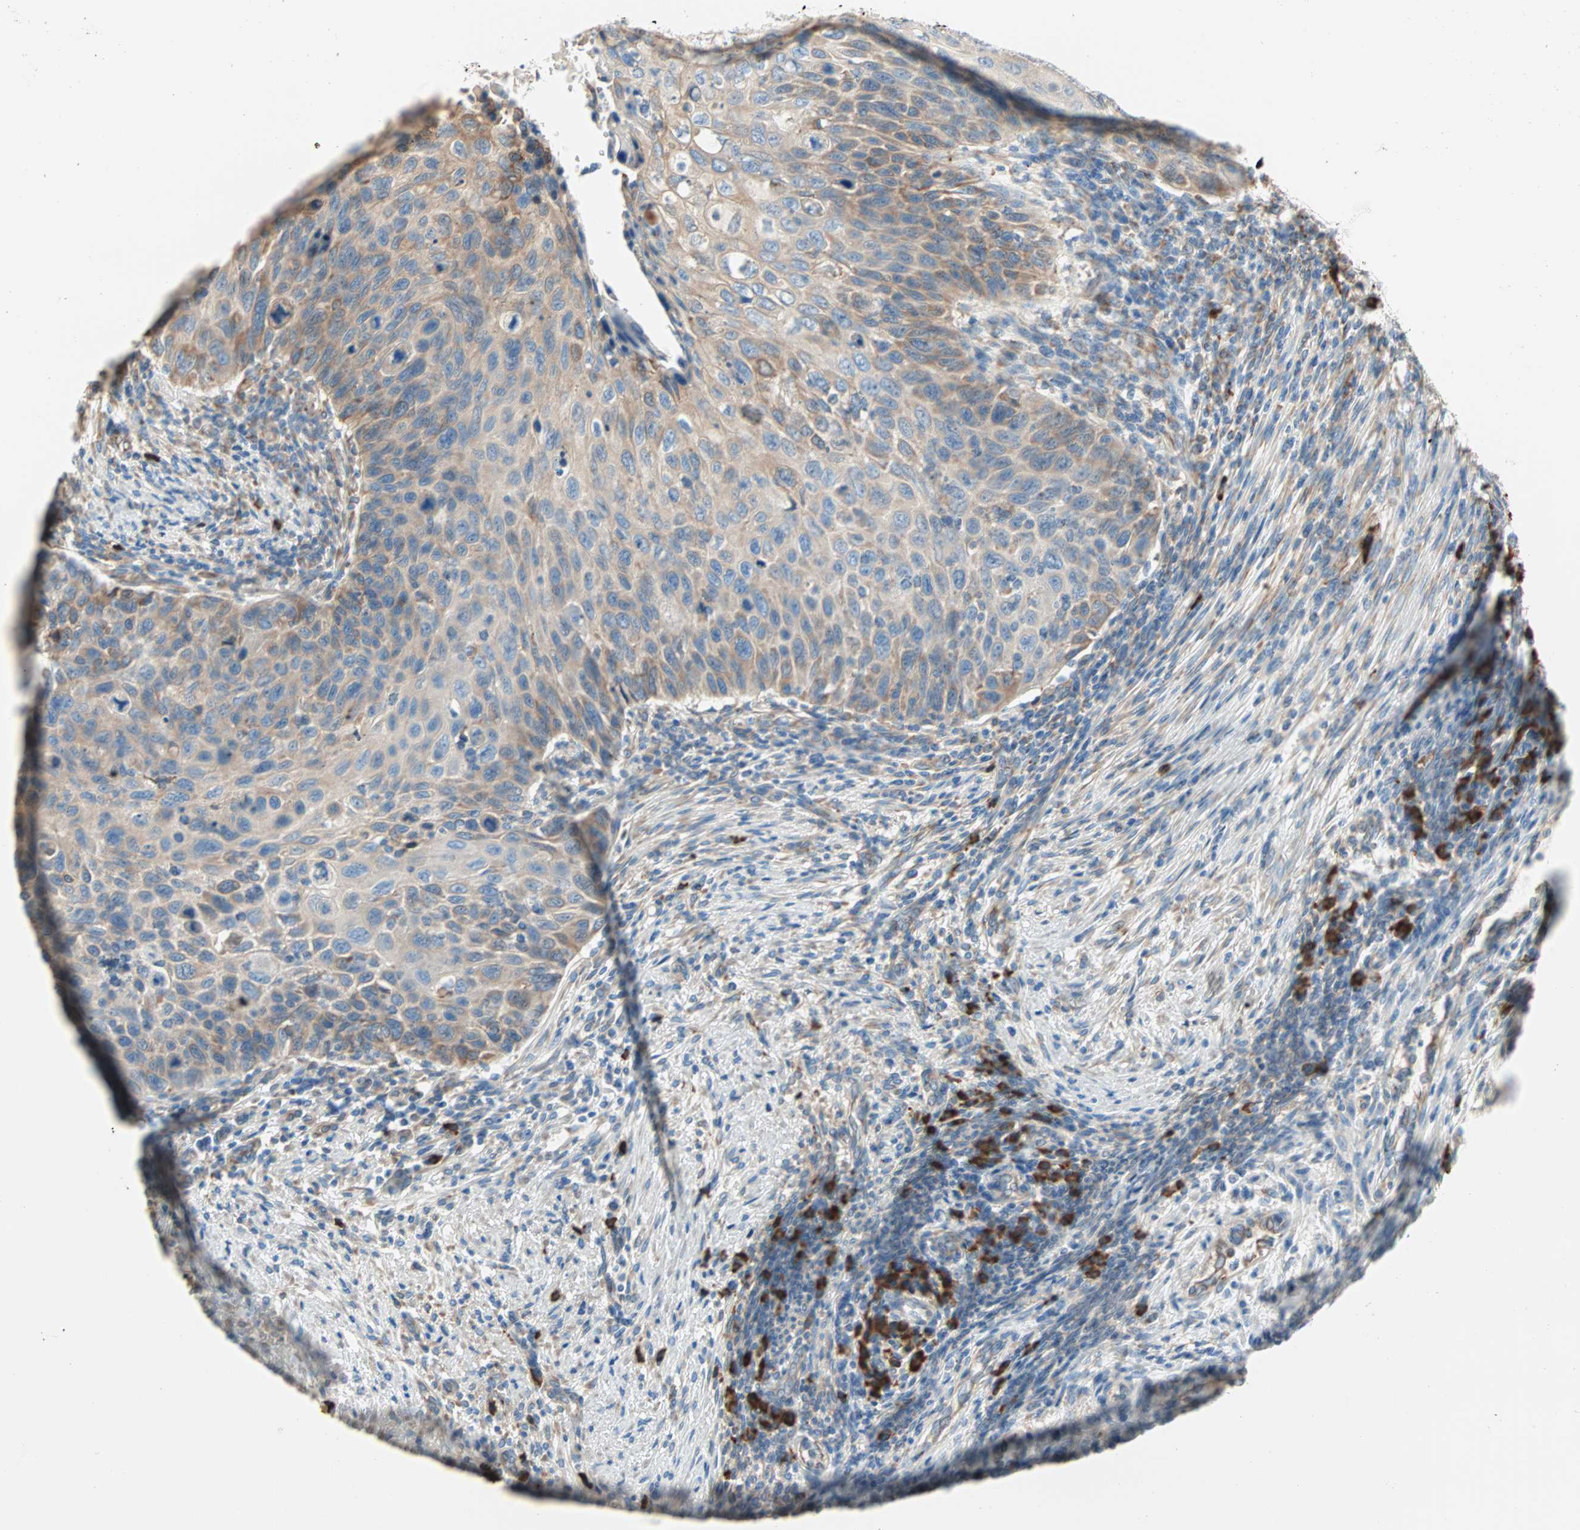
{"staining": {"intensity": "weak", "quantity": ">75%", "location": "cytoplasmic/membranous"}, "tissue": "cervical cancer", "cell_type": "Tumor cells", "image_type": "cancer", "snomed": [{"axis": "morphology", "description": "Squamous cell carcinoma, NOS"}, {"axis": "topography", "description": "Cervix"}], "caption": "Tumor cells display low levels of weak cytoplasmic/membranous positivity in about >75% of cells in squamous cell carcinoma (cervical).", "gene": "PLCXD1", "patient": {"sex": "female", "age": 70}}